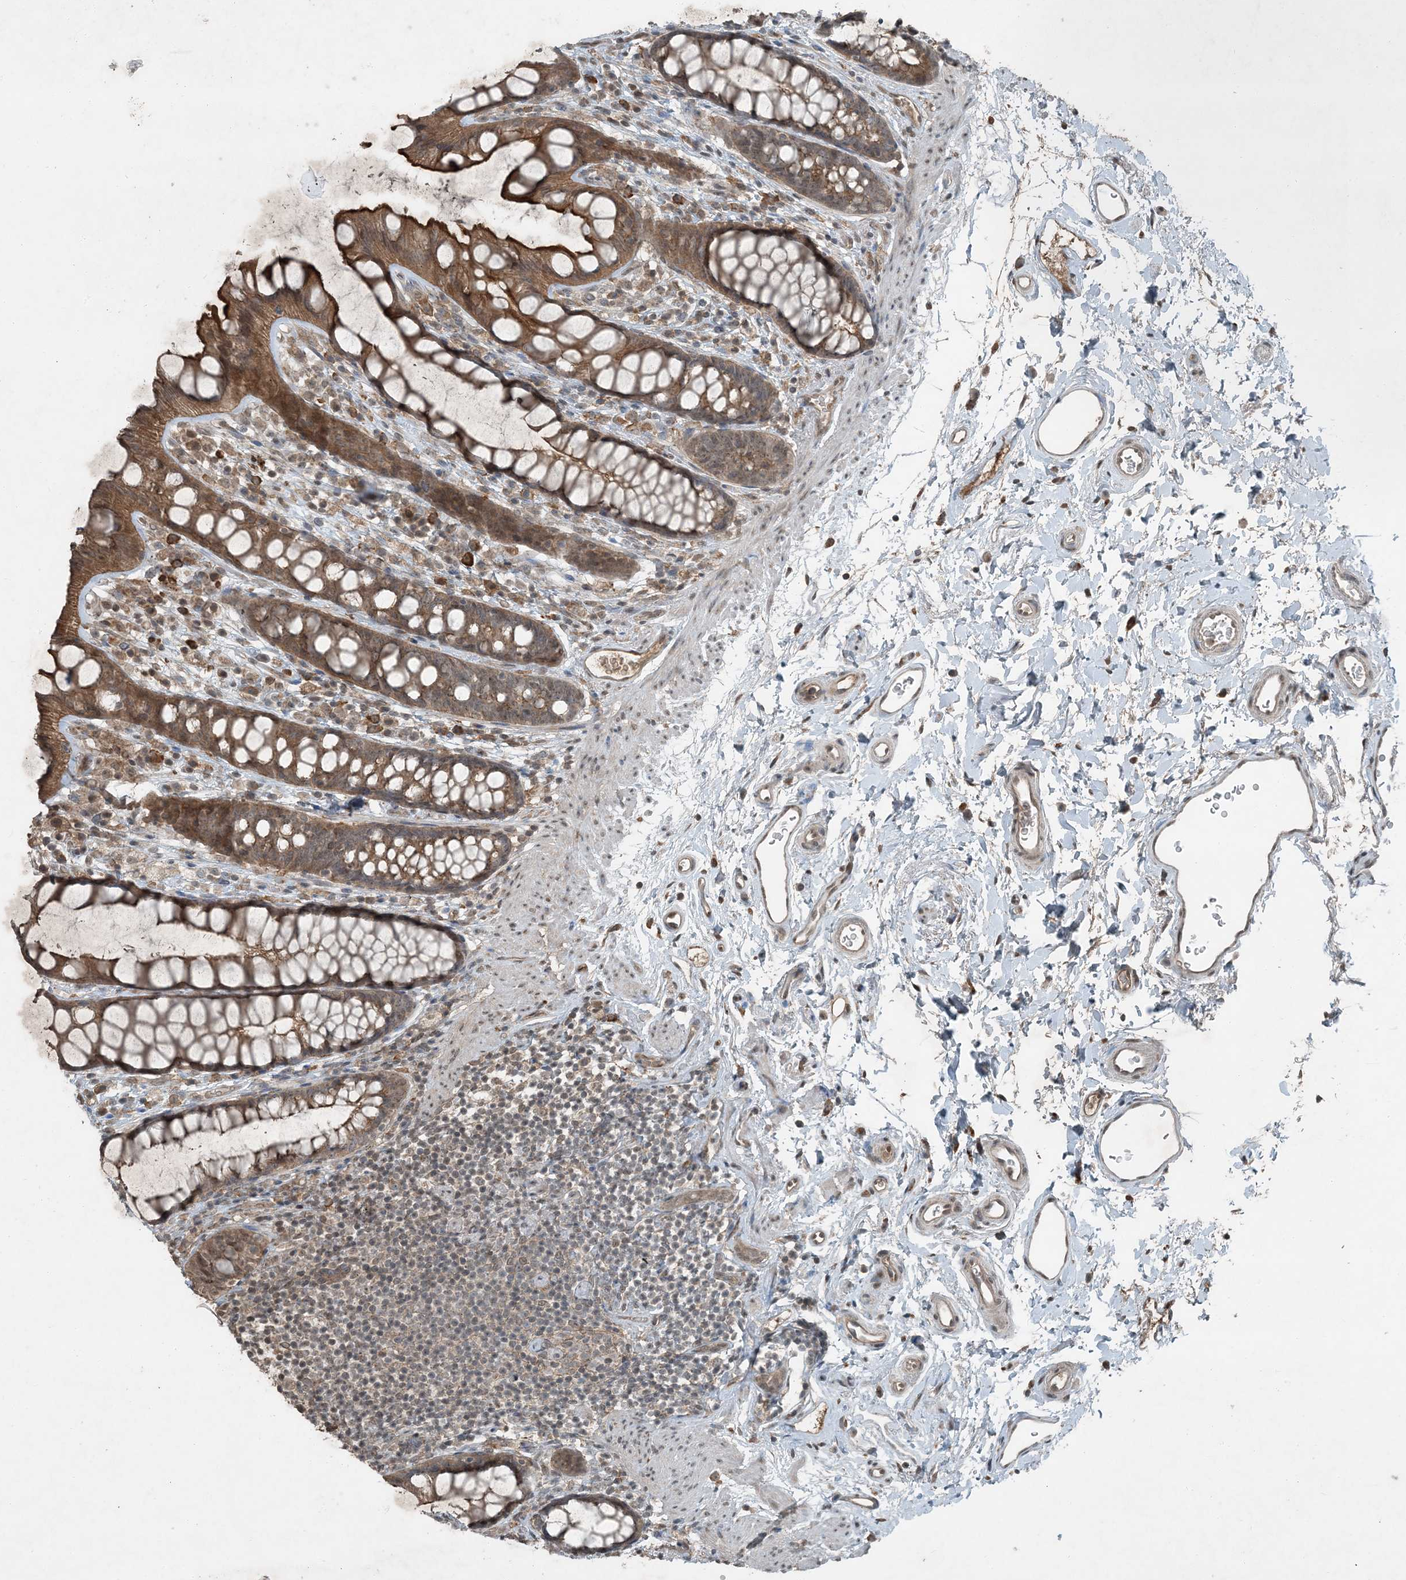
{"staining": {"intensity": "moderate", "quantity": ">75%", "location": "cytoplasmic/membranous"}, "tissue": "rectum", "cell_type": "Glandular cells", "image_type": "normal", "snomed": [{"axis": "morphology", "description": "Normal tissue, NOS"}, {"axis": "topography", "description": "Rectum"}], "caption": "IHC (DAB (3,3'-diaminobenzidine)) staining of unremarkable human rectum displays moderate cytoplasmic/membranous protein staining in about >75% of glandular cells.", "gene": "MDN1", "patient": {"sex": "female", "age": 65}}